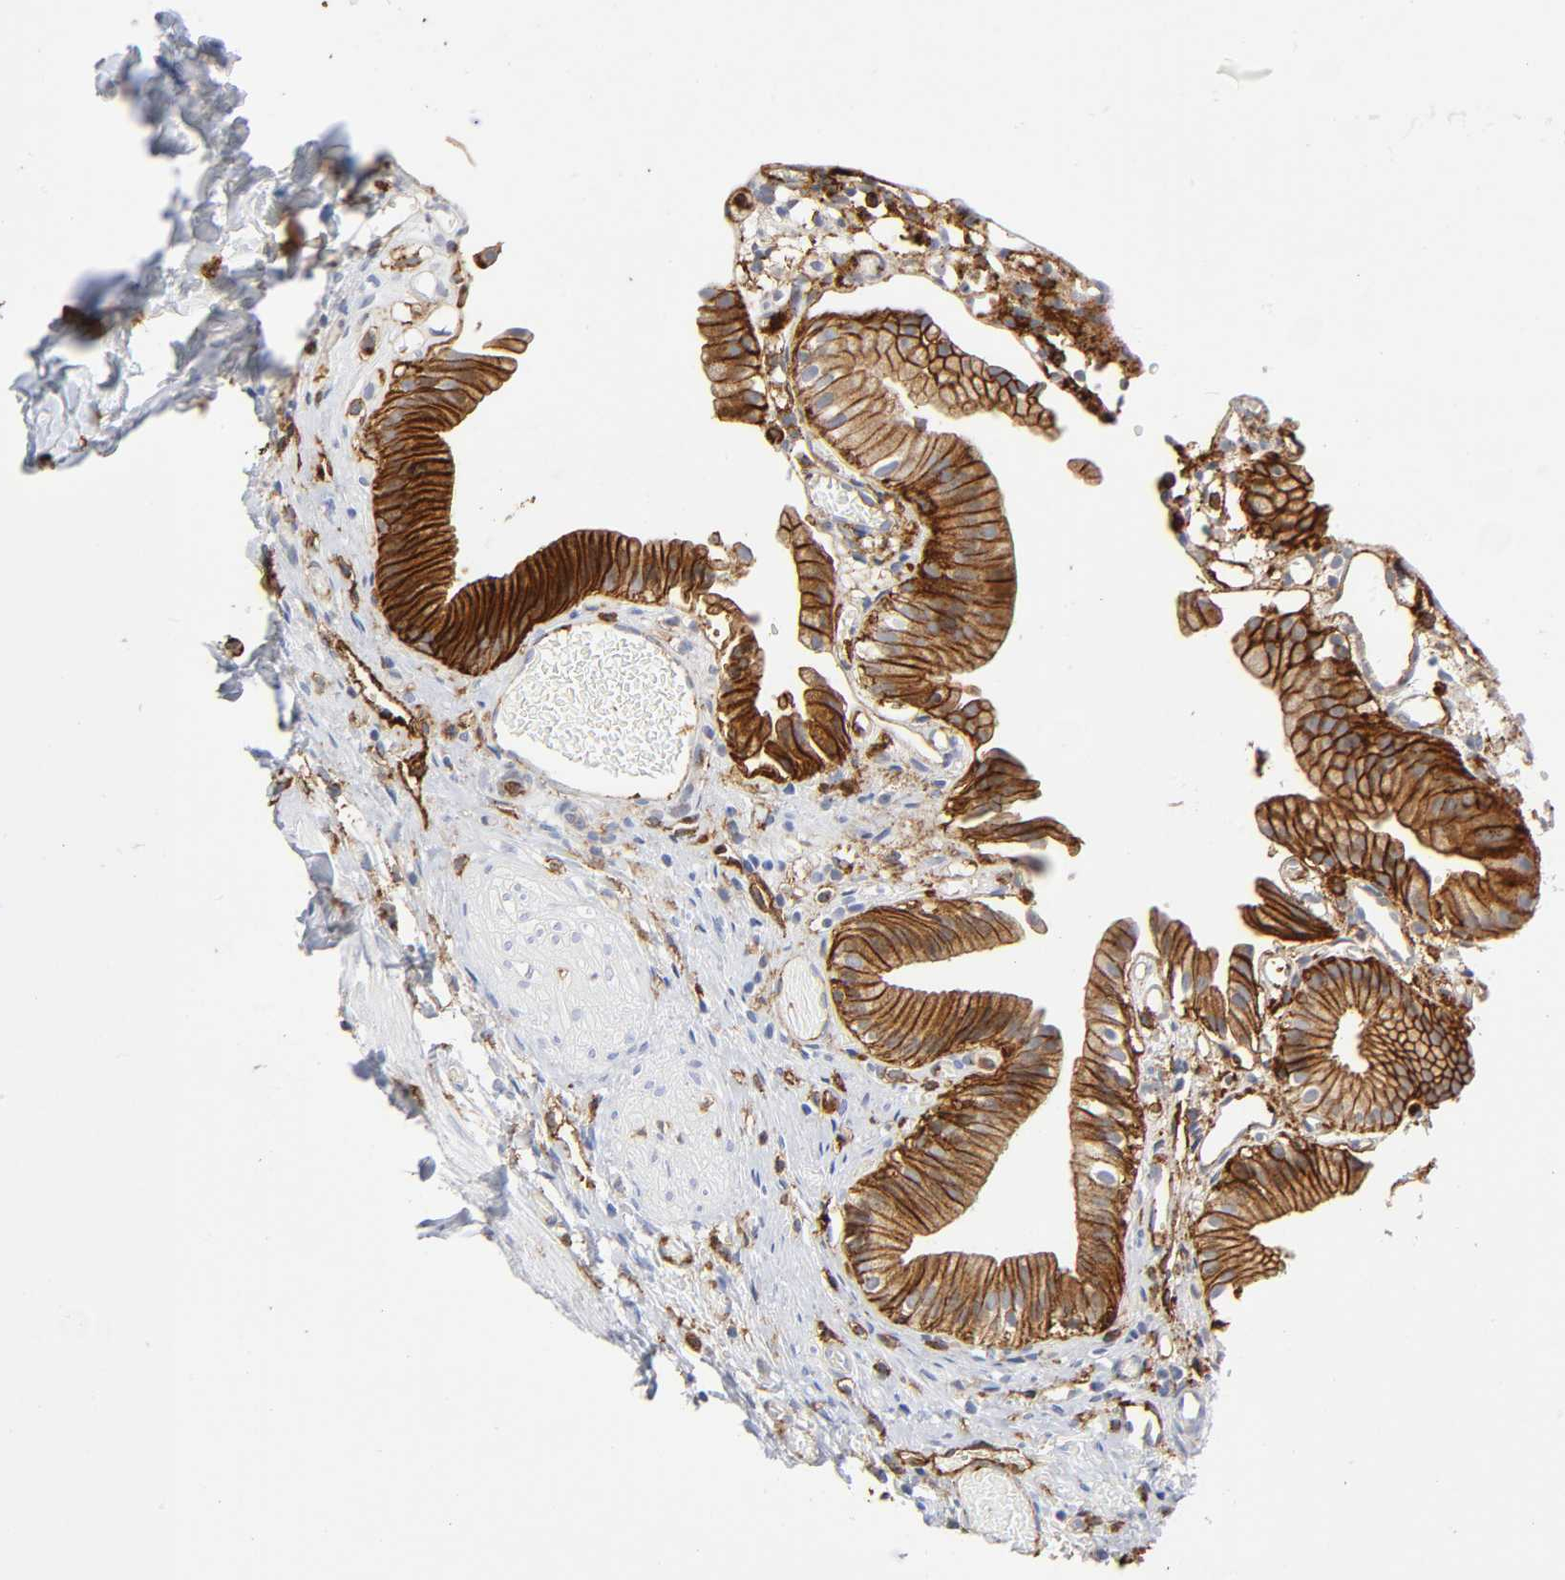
{"staining": {"intensity": "moderate", "quantity": ">75%", "location": "cytoplasmic/membranous"}, "tissue": "gallbladder", "cell_type": "Glandular cells", "image_type": "normal", "snomed": [{"axis": "morphology", "description": "Normal tissue, NOS"}, {"axis": "topography", "description": "Gallbladder"}], "caption": "Protein expression by IHC shows moderate cytoplasmic/membranous expression in approximately >75% of glandular cells in unremarkable gallbladder.", "gene": "LYN", "patient": {"sex": "male", "age": 65}}